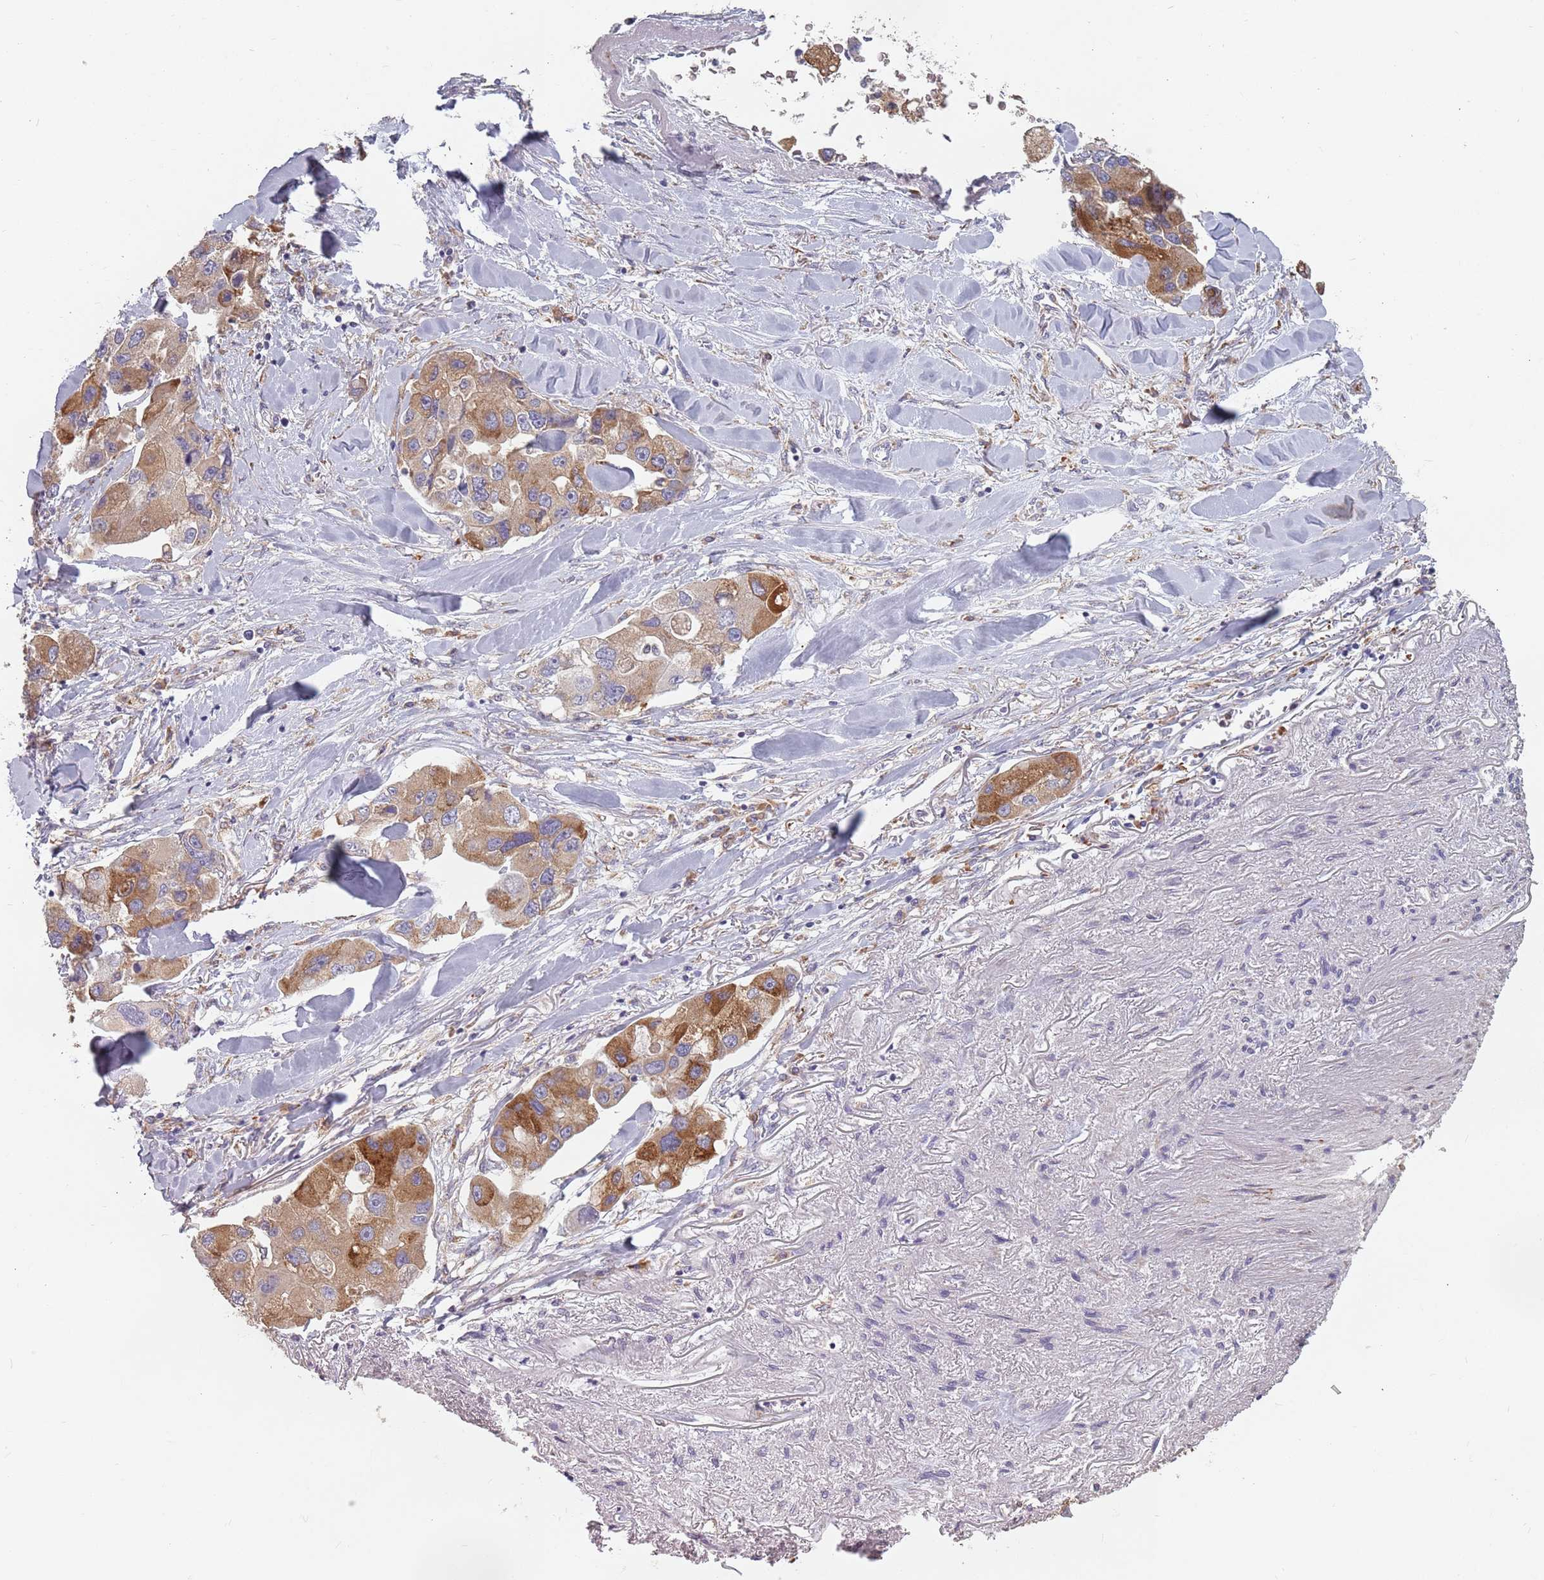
{"staining": {"intensity": "moderate", "quantity": ">75%", "location": "cytoplasmic/membranous"}, "tissue": "lung cancer", "cell_type": "Tumor cells", "image_type": "cancer", "snomed": [{"axis": "morphology", "description": "Adenocarcinoma, NOS"}, {"axis": "topography", "description": "Lung"}], "caption": "Immunohistochemistry (IHC) staining of lung adenocarcinoma, which demonstrates medium levels of moderate cytoplasmic/membranous expression in approximately >75% of tumor cells indicating moderate cytoplasmic/membranous protein expression. The staining was performed using DAB (3,3'-diaminobenzidine) (brown) for protein detection and nuclei were counterstained in hematoxylin (blue).", "gene": "RPS9", "patient": {"sex": "female", "age": 54}}